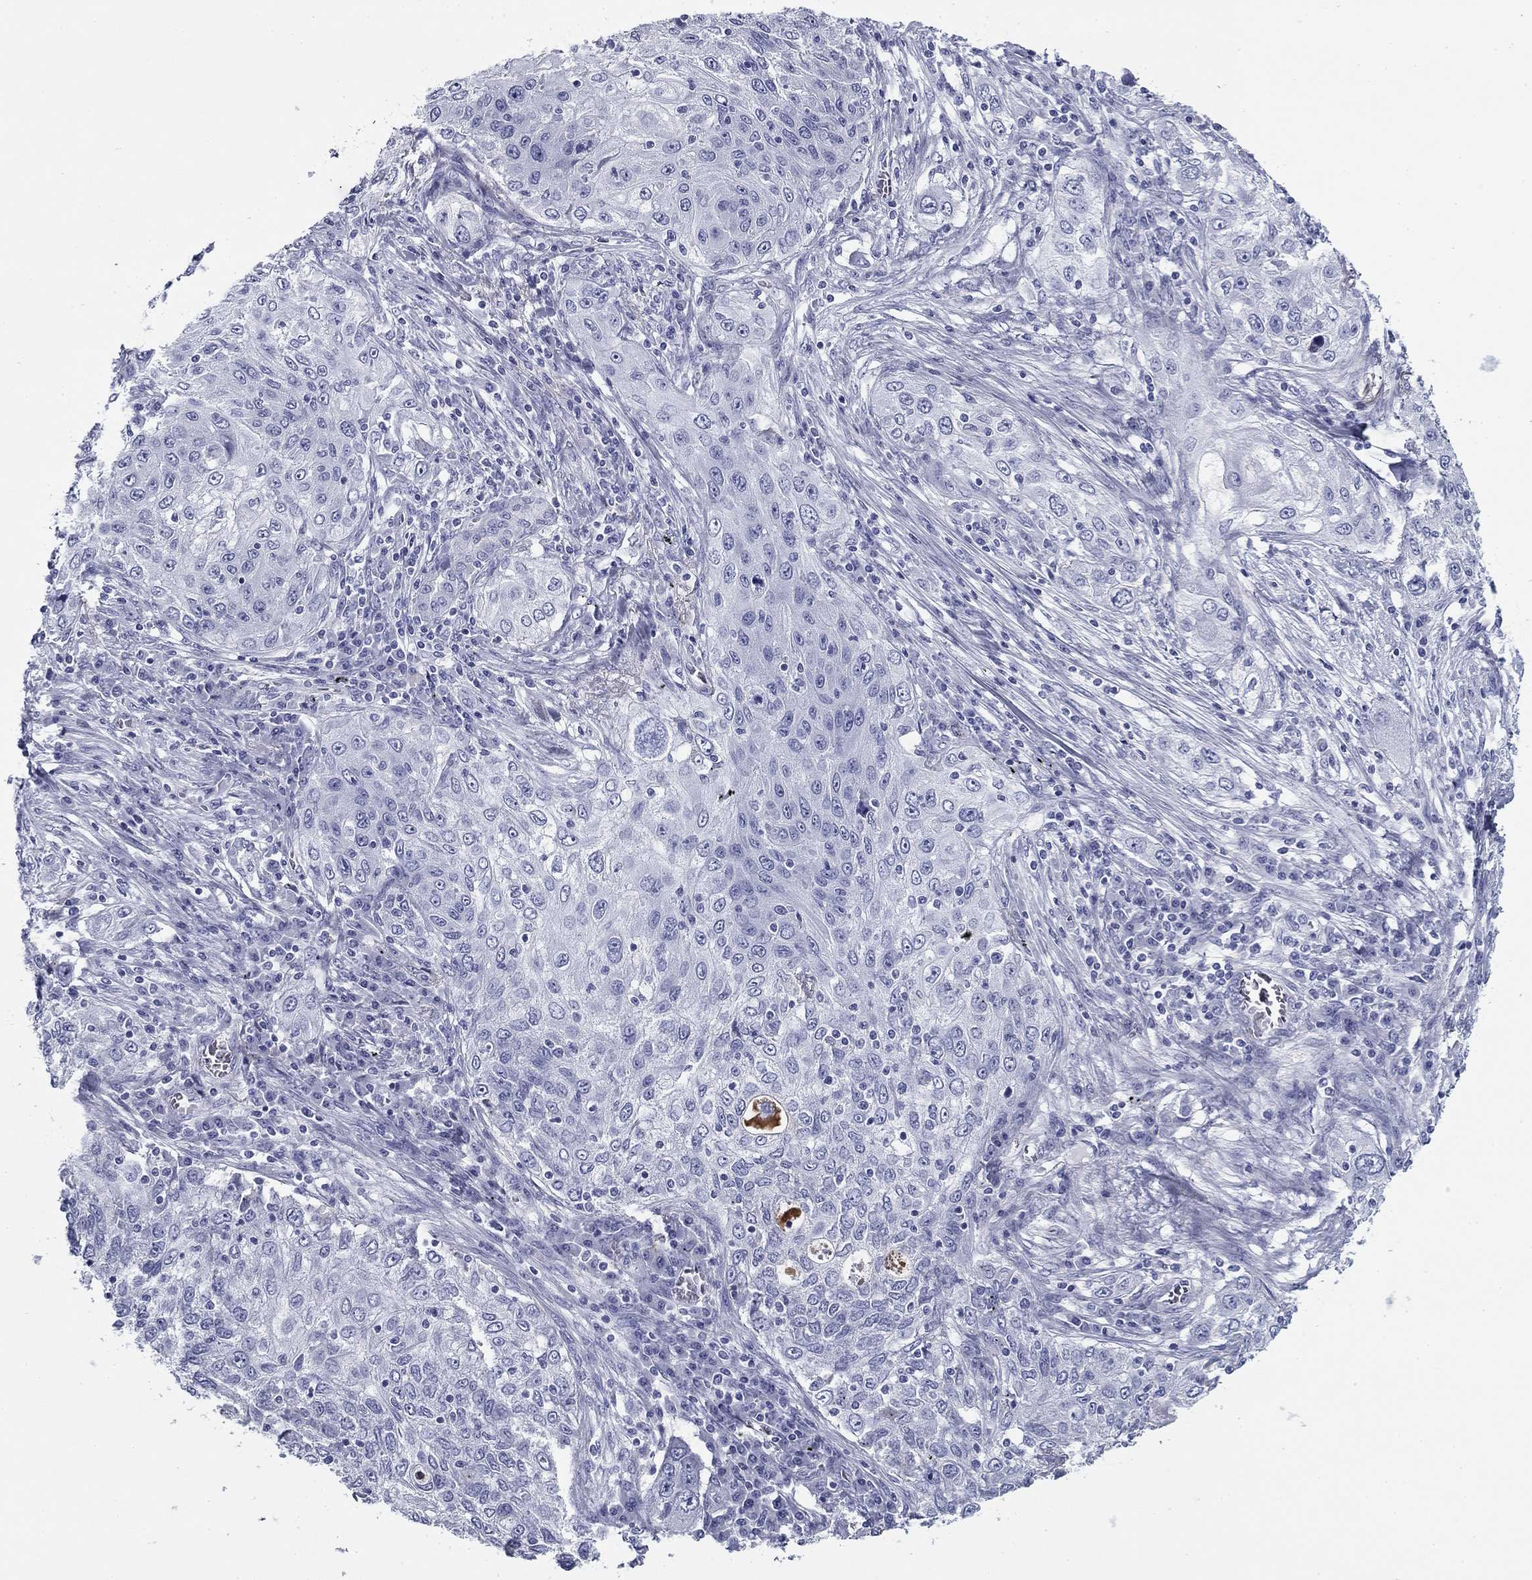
{"staining": {"intensity": "negative", "quantity": "none", "location": "none"}, "tissue": "lung cancer", "cell_type": "Tumor cells", "image_type": "cancer", "snomed": [{"axis": "morphology", "description": "Squamous cell carcinoma, NOS"}, {"axis": "topography", "description": "Lung"}], "caption": "Tumor cells are negative for protein expression in human lung cancer.", "gene": "ZP2", "patient": {"sex": "female", "age": 69}}